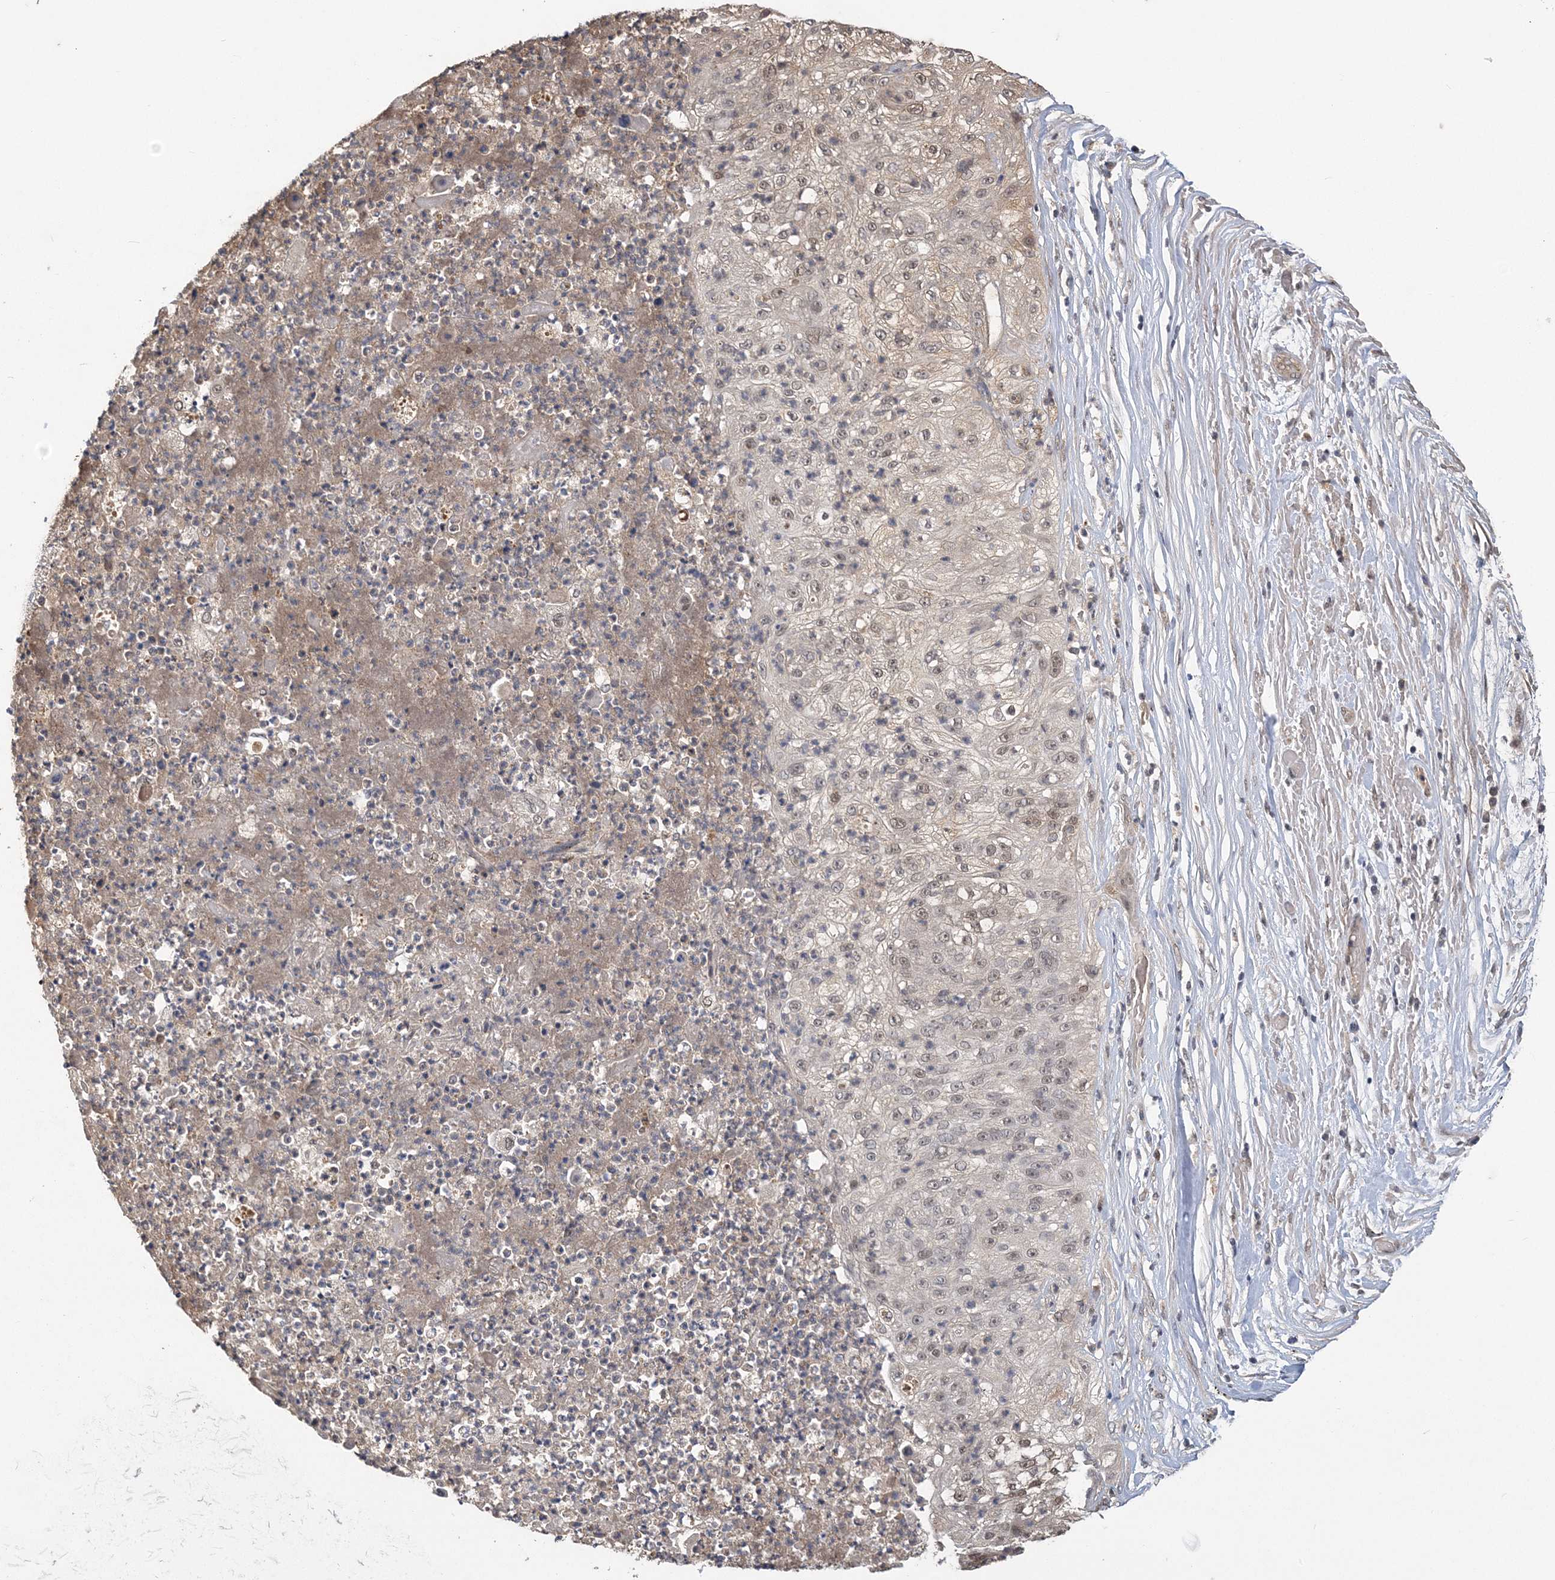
{"staining": {"intensity": "weak", "quantity": "25%-75%", "location": "nuclear"}, "tissue": "lung cancer", "cell_type": "Tumor cells", "image_type": "cancer", "snomed": [{"axis": "morphology", "description": "Inflammation, NOS"}, {"axis": "morphology", "description": "Squamous cell carcinoma, NOS"}, {"axis": "topography", "description": "Lymph node"}, {"axis": "topography", "description": "Soft tissue"}, {"axis": "topography", "description": "Lung"}], "caption": "Immunohistochemistry image of neoplastic tissue: human lung cancer (squamous cell carcinoma) stained using IHC displays low levels of weak protein expression localized specifically in the nuclear of tumor cells, appearing as a nuclear brown color.", "gene": "ZBTB7A", "patient": {"sex": "male", "age": 66}}